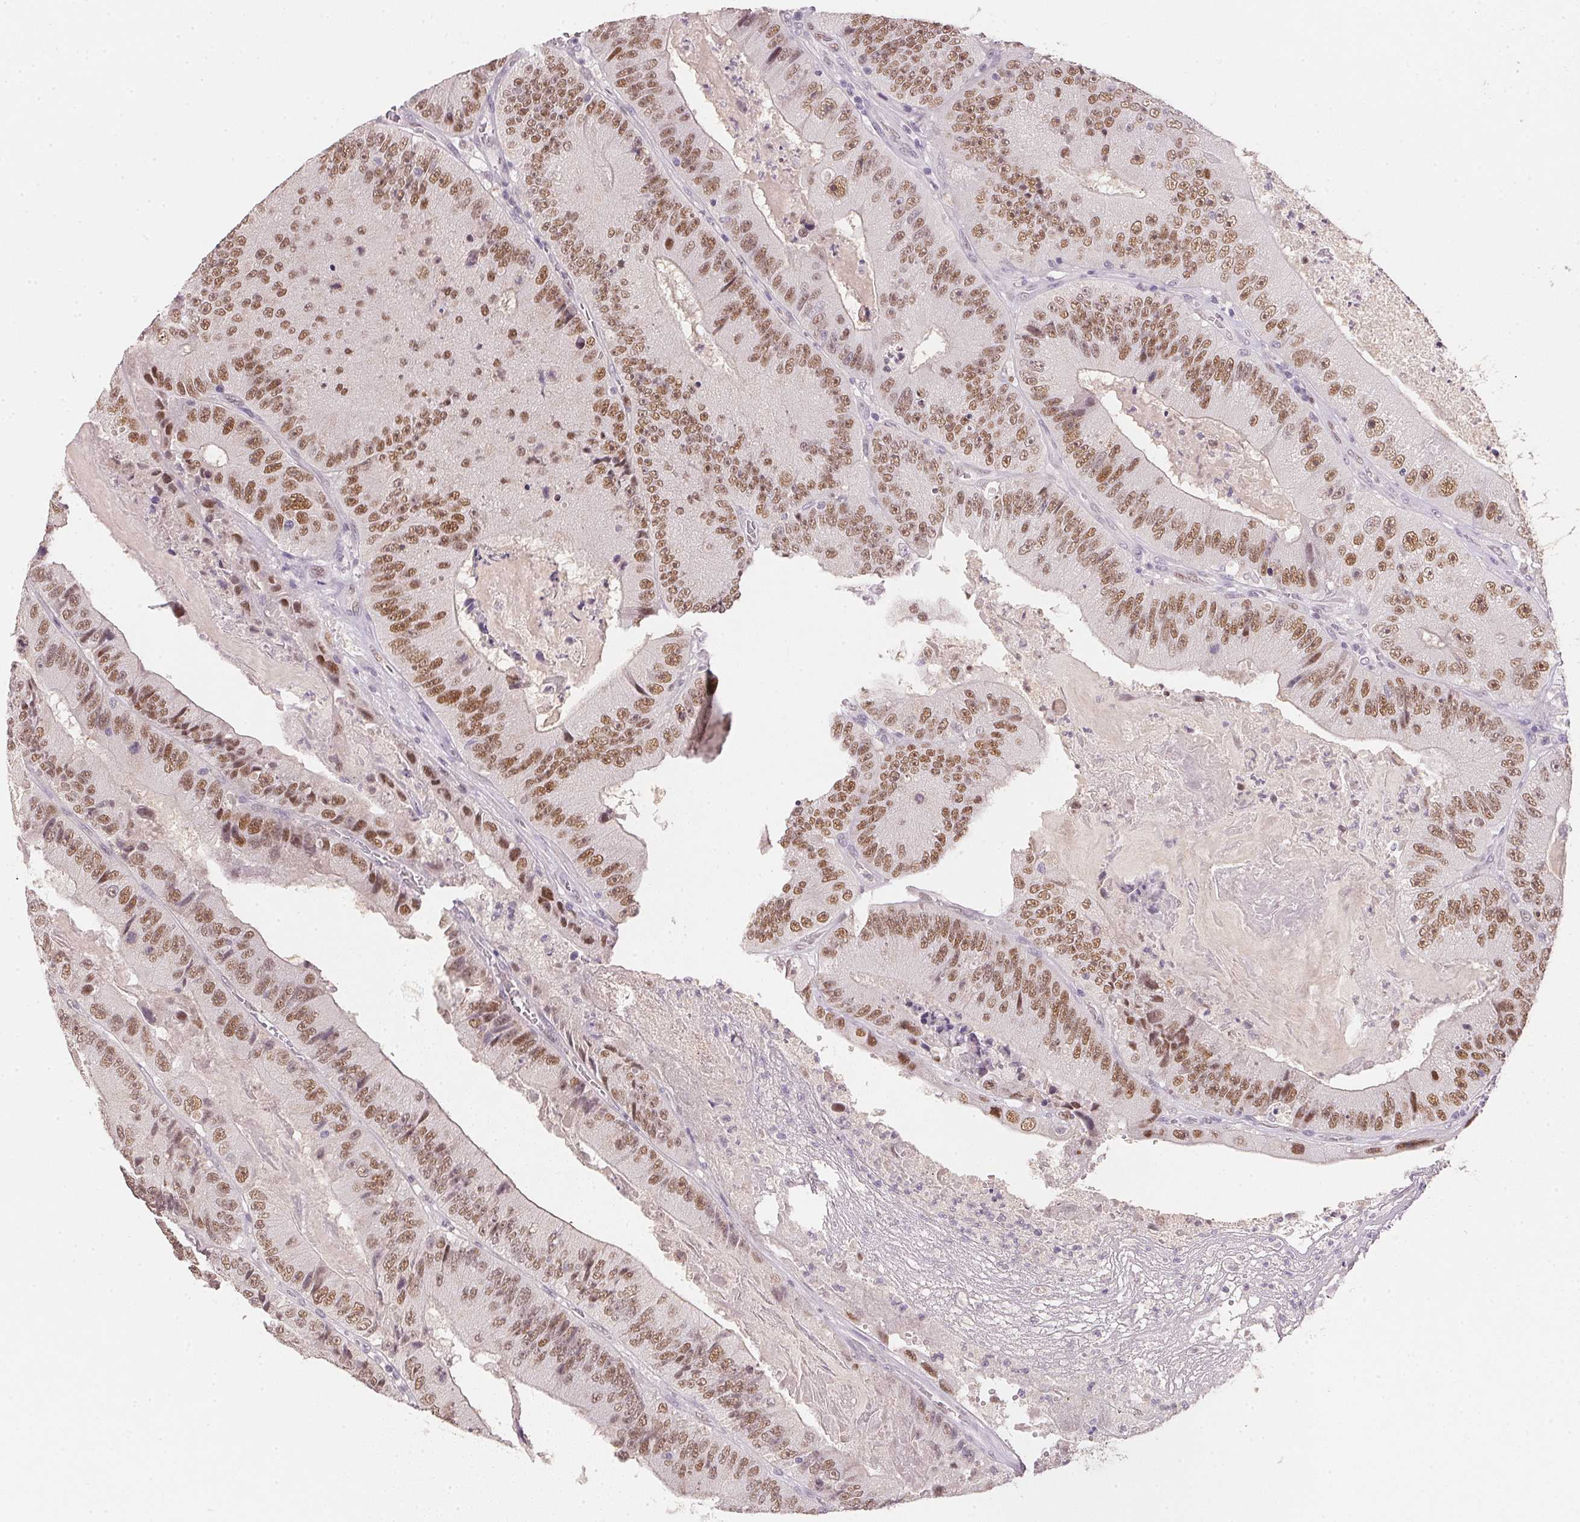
{"staining": {"intensity": "moderate", "quantity": ">75%", "location": "nuclear"}, "tissue": "colorectal cancer", "cell_type": "Tumor cells", "image_type": "cancer", "snomed": [{"axis": "morphology", "description": "Adenocarcinoma, NOS"}, {"axis": "topography", "description": "Colon"}], "caption": "This is an image of immunohistochemistry staining of colorectal adenocarcinoma, which shows moderate expression in the nuclear of tumor cells.", "gene": "POLR3G", "patient": {"sex": "female", "age": 86}}